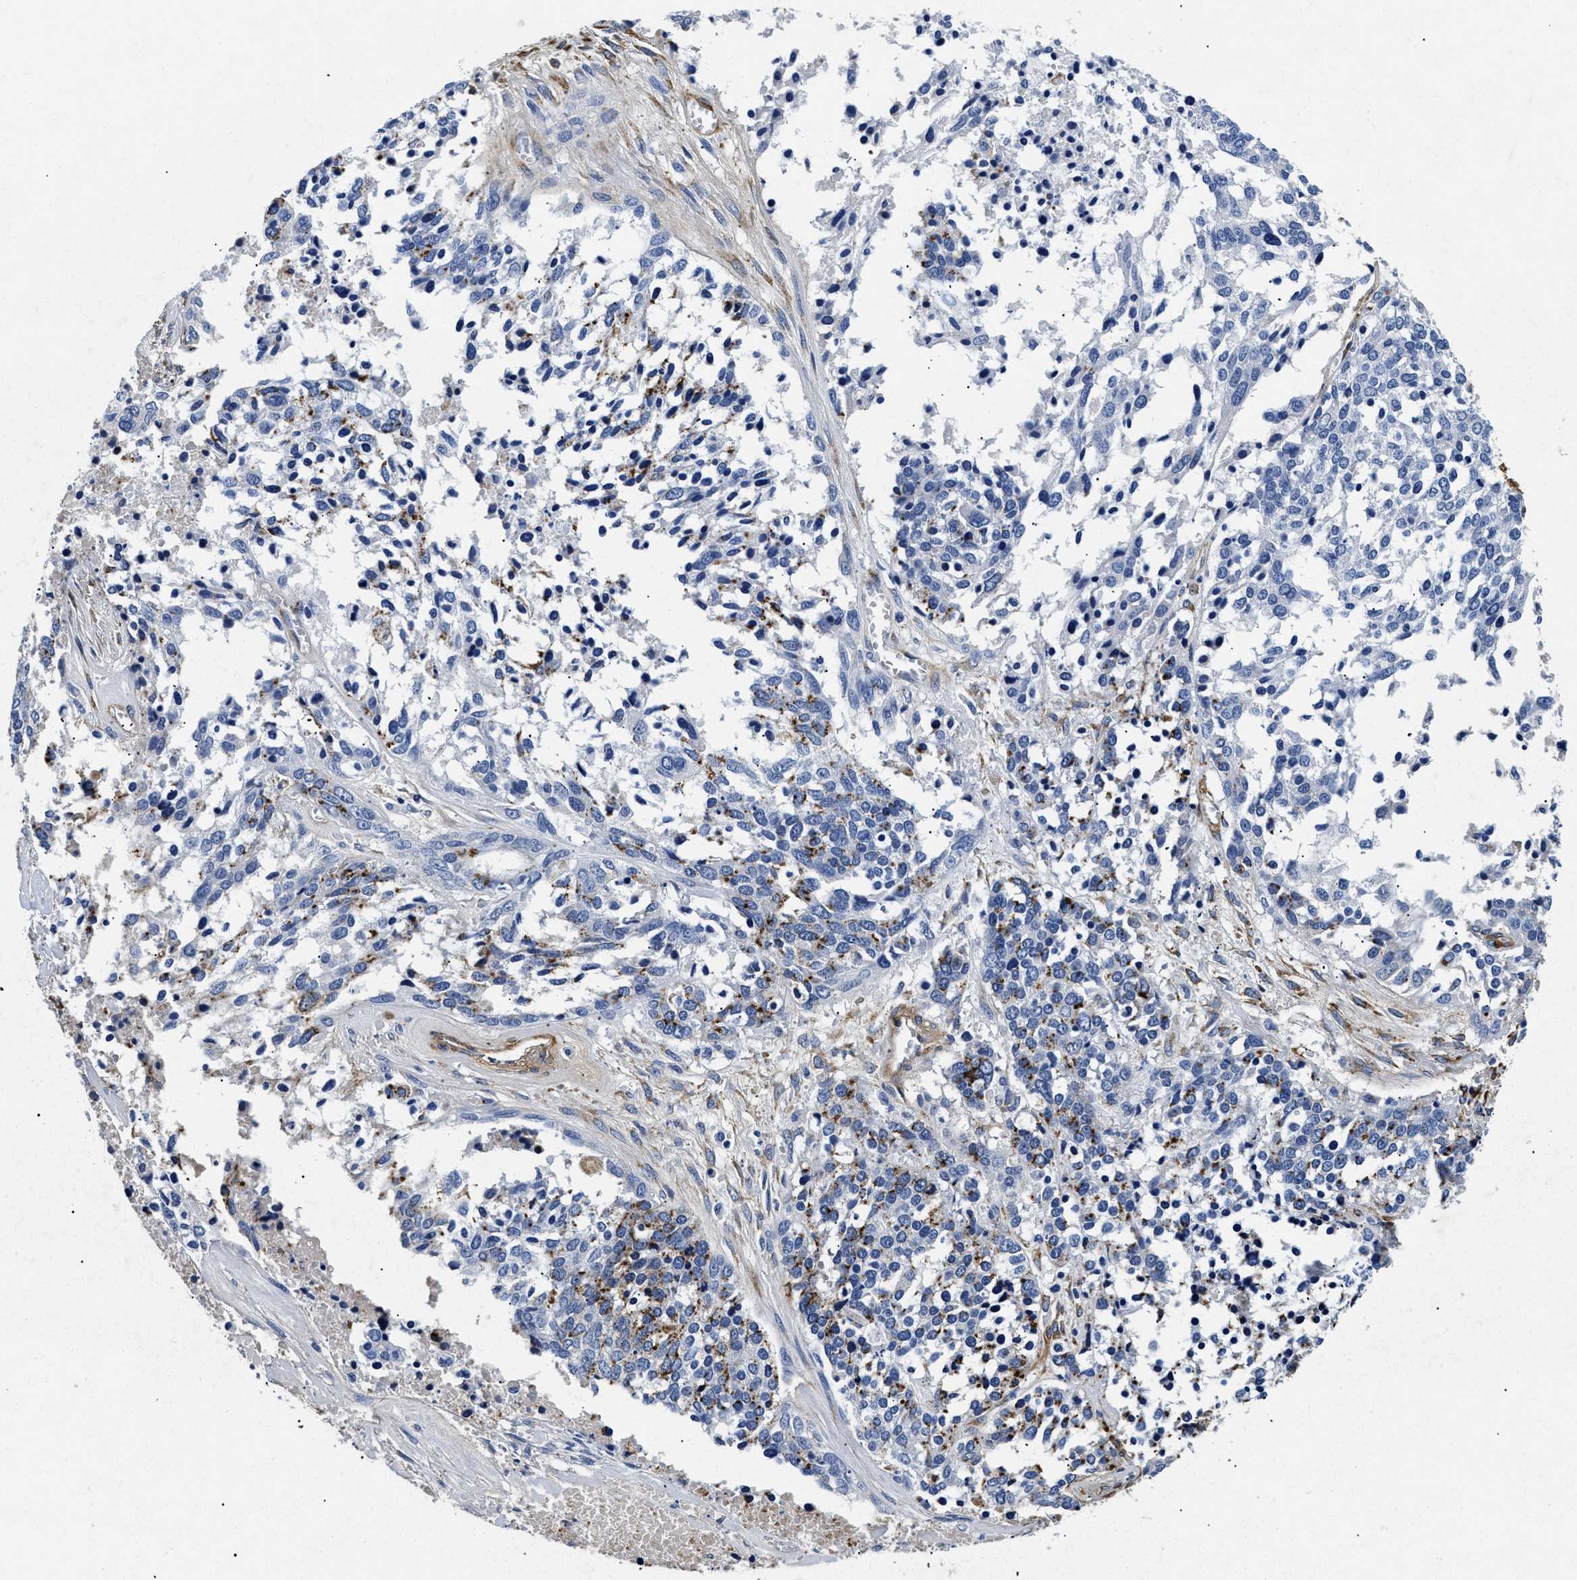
{"staining": {"intensity": "strong", "quantity": "<25%", "location": "cytoplasmic/membranous"}, "tissue": "ovarian cancer", "cell_type": "Tumor cells", "image_type": "cancer", "snomed": [{"axis": "morphology", "description": "Cystadenocarcinoma, serous, NOS"}, {"axis": "topography", "description": "Ovary"}], "caption": "Tumor cells demonstrate strong cytoplasmic/membranous expression in about <25% of cells in ovarian serous cystadenocarcinoma.", "gene": "LAMA3", "patient": {"sex": "female", "age": 44}}